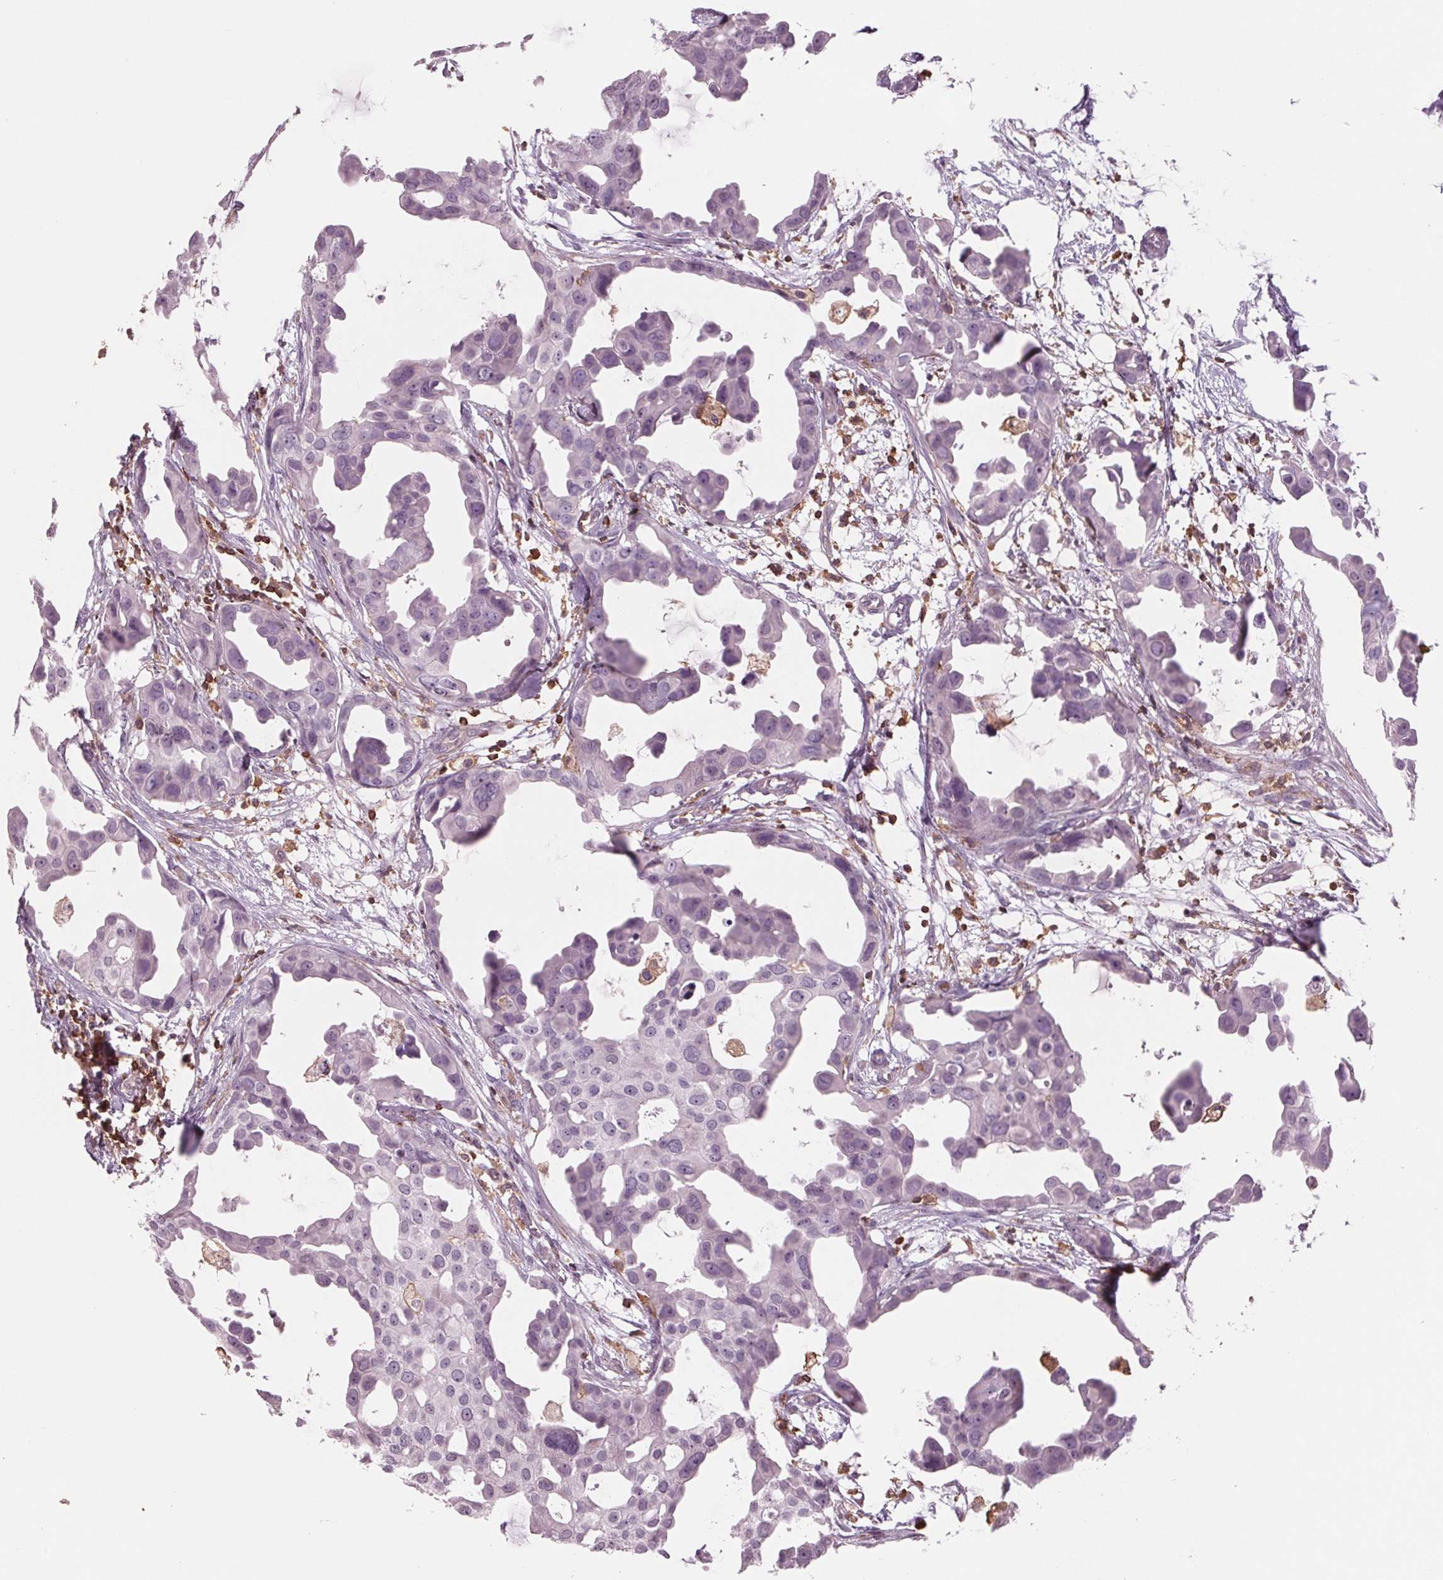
{"staining": {"intensity": "negative", "quantity": "none", "location": "none"}, "tissue": "breast cancer", "cell_type": "Tumor cells", "image_type": "cancer", "snomed": [{"axis": "morphology", "description": "Duct carcinoma"}, {"axis": "topography", "description": "Breast"}], "caption": "An immunohistochemistry image of infiltrating ductal carcinoma (breast) is shown. There is no staining in tumor cells of infiltrating ductal carcinoma (breast).", "gene": "ARHGAP25", "patient": {"sex": "female", "age": 38}}